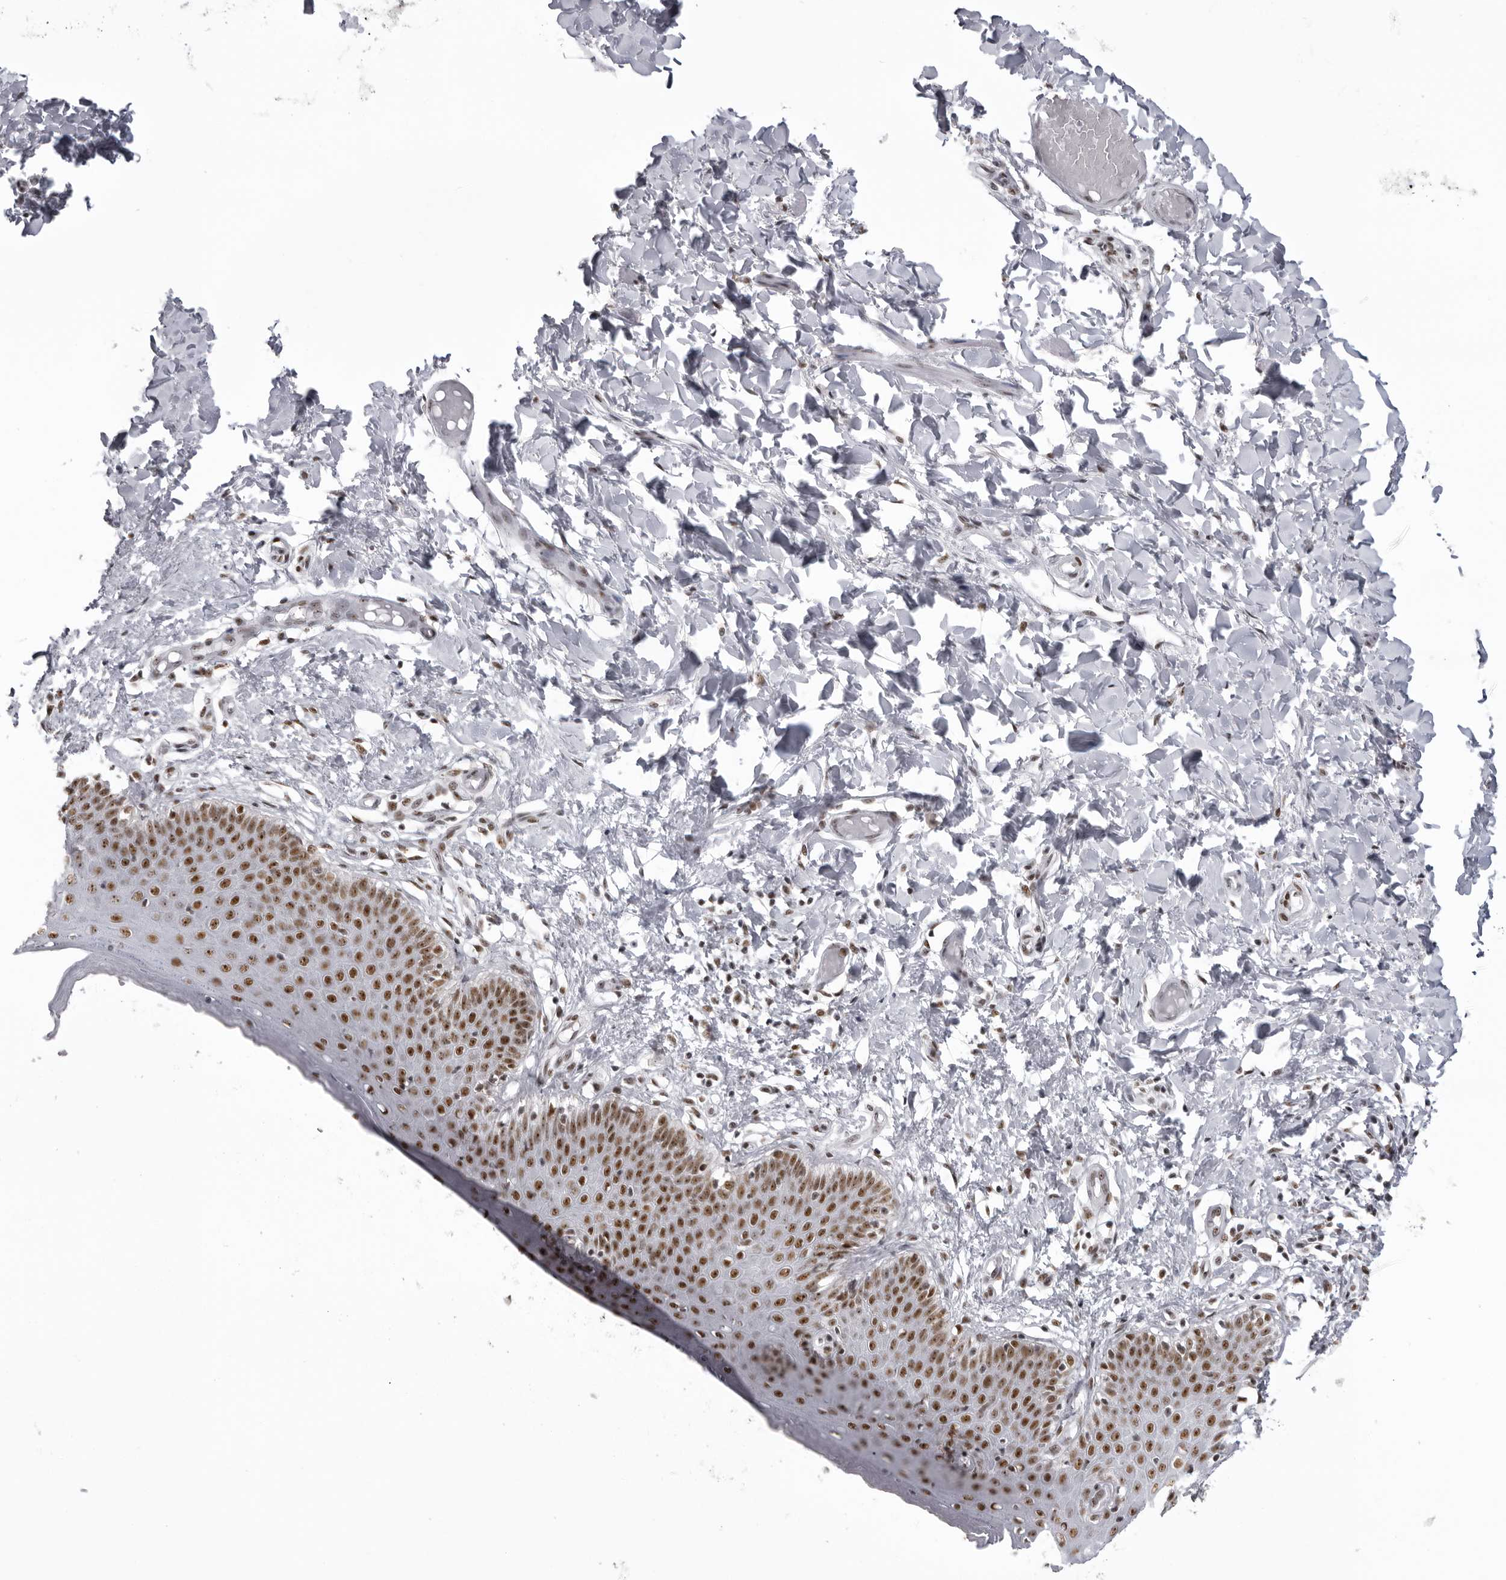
{"staining": {"intensity": "strong", "quantity": ">75%", "location": "nuclear"}, "tissue": "skin", "cell_type": "Epidermal cells", "image_type": "normal", "snomed": [{"axis": "morphology", "description": "Normal tissue, NOS"}, {"axis": "topography", "description": "Vulva"}], "caption": "This is a histology image of immunohistochemistry (IHC) staining of benign skin, which shows strong staining in the nuclear of epidermal cells.", "gene": "DHX9", "patient": {"sex": "female", "age": 66}}